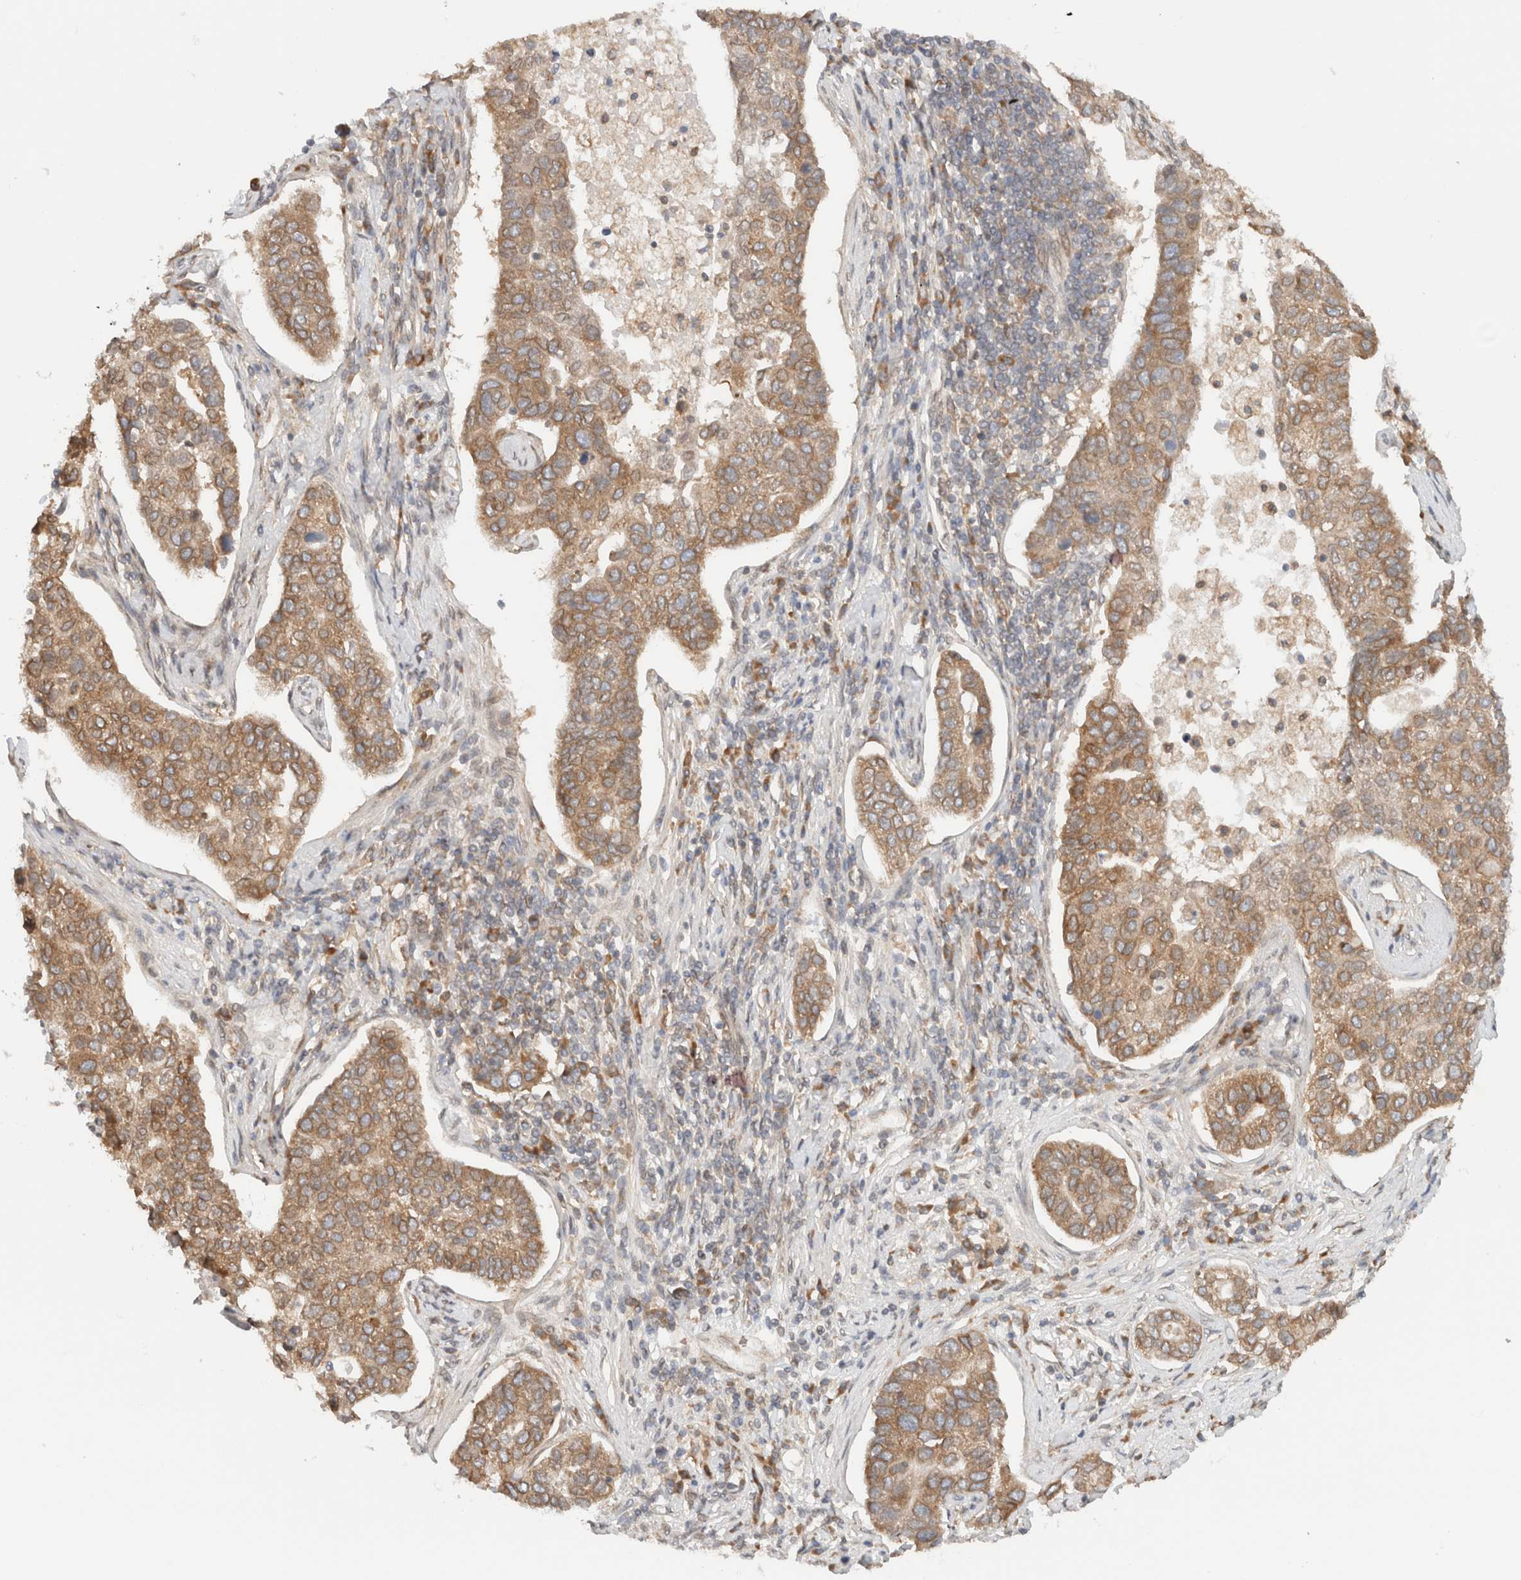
{"staining": {"intensity": "moderate", "quantity": ">75%", "location": "cytoplasmic/membranous"}, "tissue": "pancreatic cancer", "cell_type": "Tumor cells", "image_type": "cancer", "snomed": [{"axis": "morphology", "description": "Adenocarcinoma, NOS"}, {"axis": "topography", "description": "Pancreas"}], "caption": "Brown immunohistochemical staining in human pancreatic adenocarcinoma displays moderate cytoplasmic/membranous expression in about >75% of tumor cells. The staining is performed using DAB (3,3'-diaminobenzidine) brown chromogen to label protein expression. The nuclei are counter-stained blue using hematoxylin.", "gene": "ARFGEF2", "patient": {"sex": "female", "age": 61}}